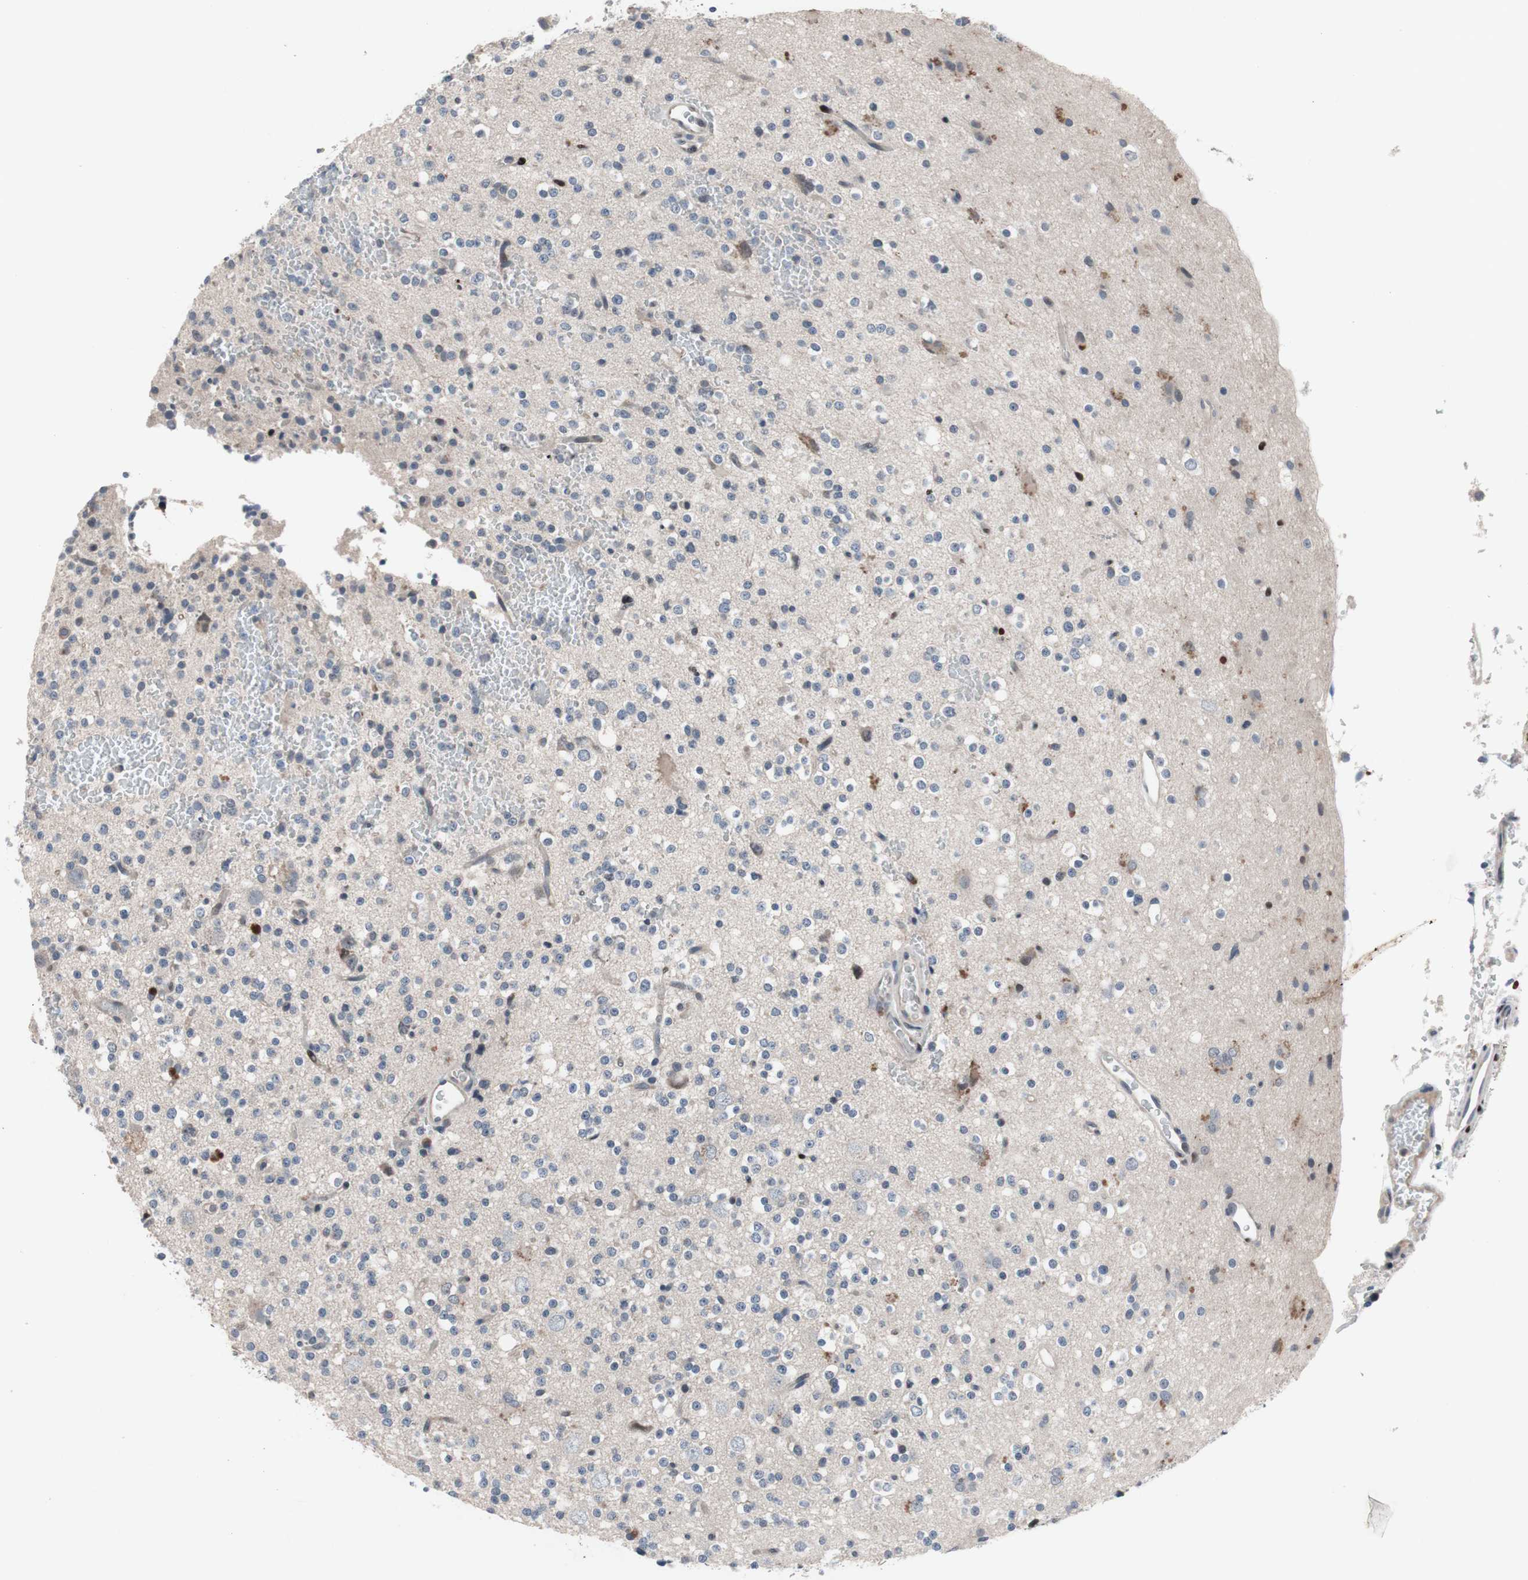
{"staining": {"intensity": "negative", "quantity": "none", "location": "none"}, "tissue": "glioma", "cell_type": "Tumor cells", "image_type": "cancer", "snomed": [{"axis": "morphology", "description": "Glioma, malignant, High grade"}, {"axis": "topography", "description": "Brain"}], "caption": "Photomicrograph shows no protein positivity in tumor cells of malignant glioma (high-grade) tissue.", "gene": "MUTYH", "patient": {"sex": "male", "age": 47}}